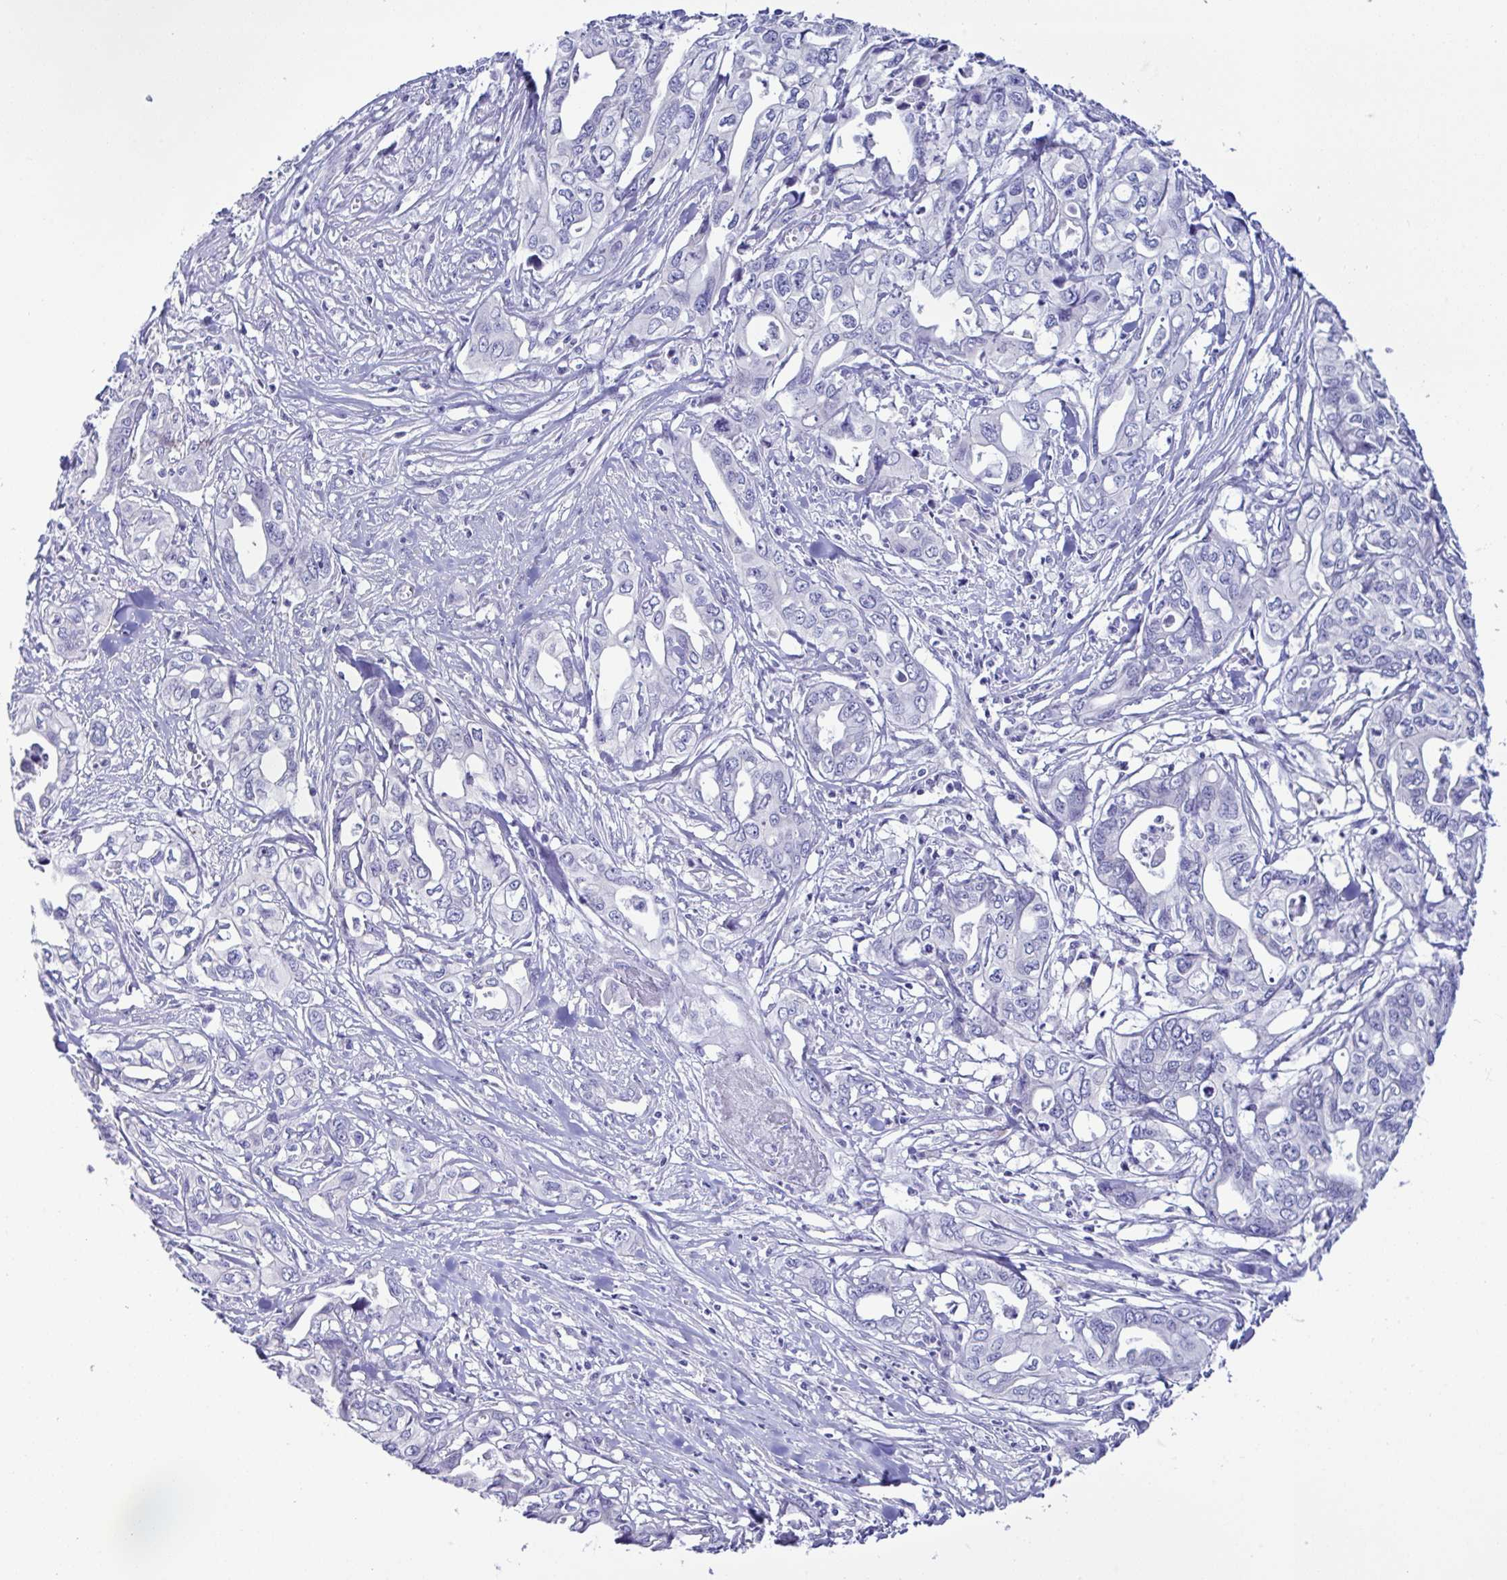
{"staining": {"intensity": "negative", "quantity": "none", "location": "none"}, "tissue": "pancreatic cancer", "cell_type": "Tumor cells", "image_type": "cancer", "snomed": [{"axis": "morphology", "description": "Adenocarcinoma, NOS"}, {"axis": "topography", "description": "Pancreas"}], "caption": "Immunohistochemical staining of human adenocarcinoma (pancreatic) shows no significant staining in tumor cells.", "gene": "MED11", "patient": {"sex": "male", "age": 68}}